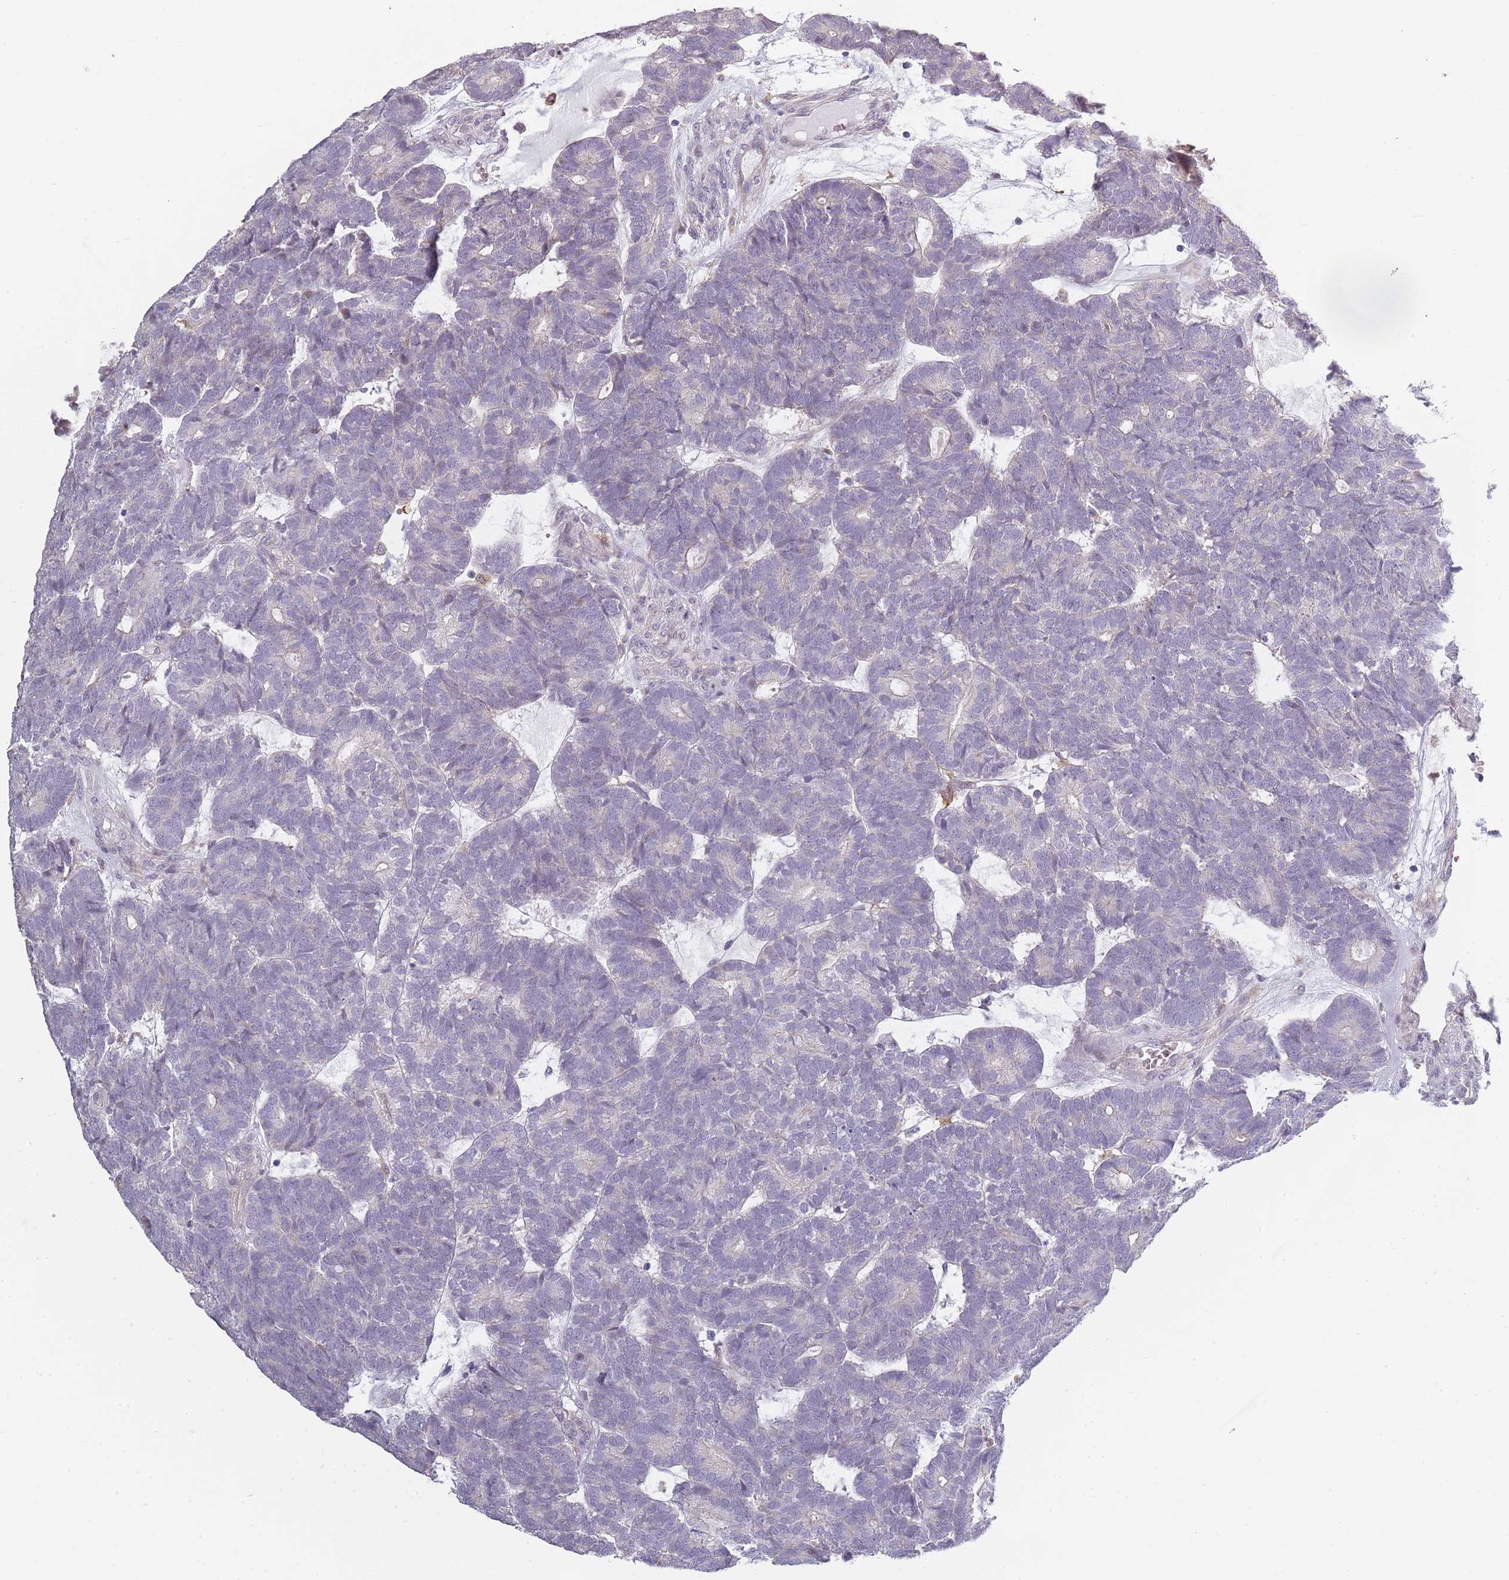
{"staining": {"intensity": "negative", "quantity": "none", "location": "none"}, "tissue": "head and neck cancer", "cell_type": "Tumor cells", "image_type": "cancer", "snomed": [{"axis": "morphology", "description": "Adenocarcinoma, NOS"}, {"axis": "topography", "description": "Head-Neck"}], "caption": "The image exhibits no staining of tumor cells in adenocarcinoma (head and neck).", "gene": "CC2D2B", "patient": {"sex": "female", "age": 81}}